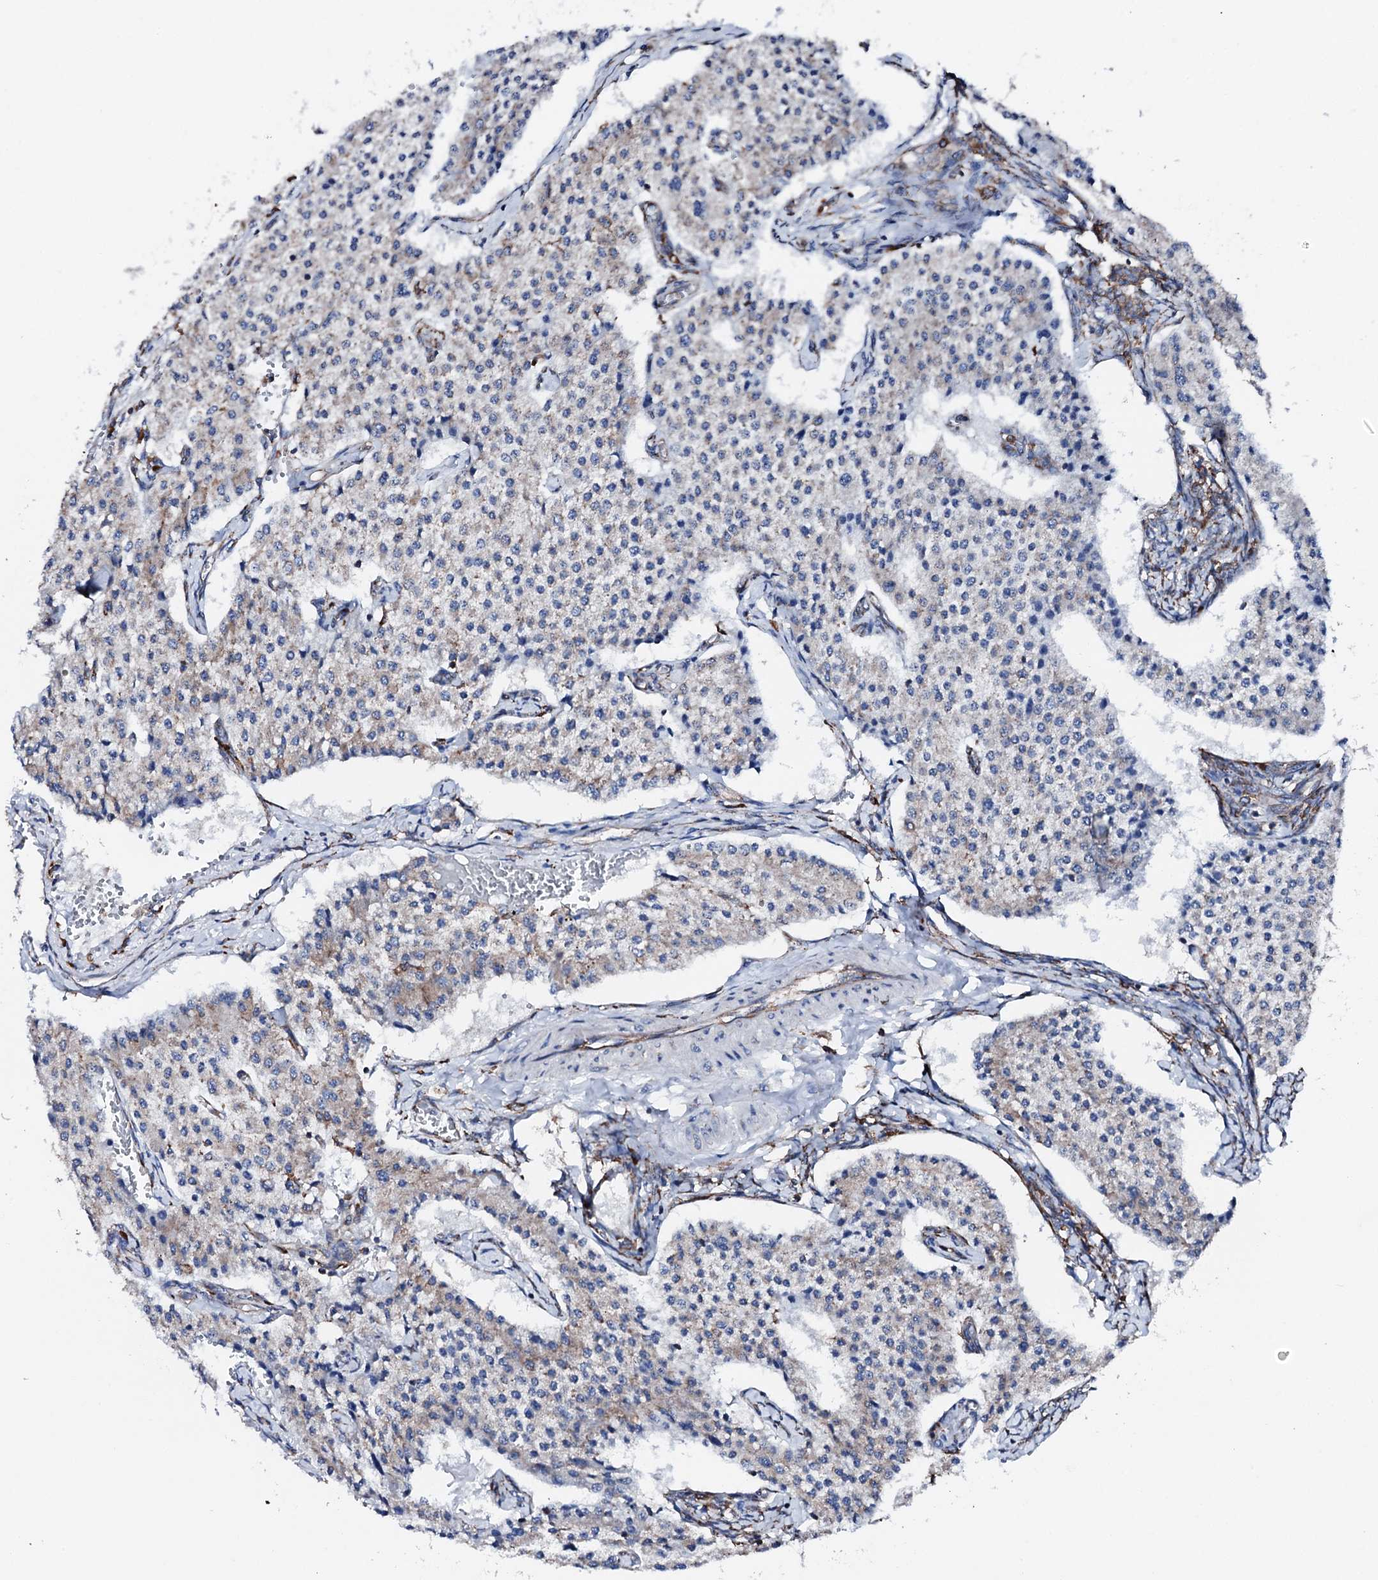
{"staining": {"intensity": "weak", "quantity": "<25%", "location": "cytoplasmic/membranous"}, "tissue": "carcinoid", "cell_type": "Tumor cells", "image_type": "cancer", "snomed": [{"axis": "morphology", "description": "Carcinoid, malignant, NOS"}, {"axis": "topography", "description": "Colon"}], "caption": "DAB (3,3'-diaminobenzidine) immunohistochemical staining of human carcinoid displays no significant staining in tumor cells.", "gene": "AMDHD1", "patient": {"sex": "female", "age": 52}}